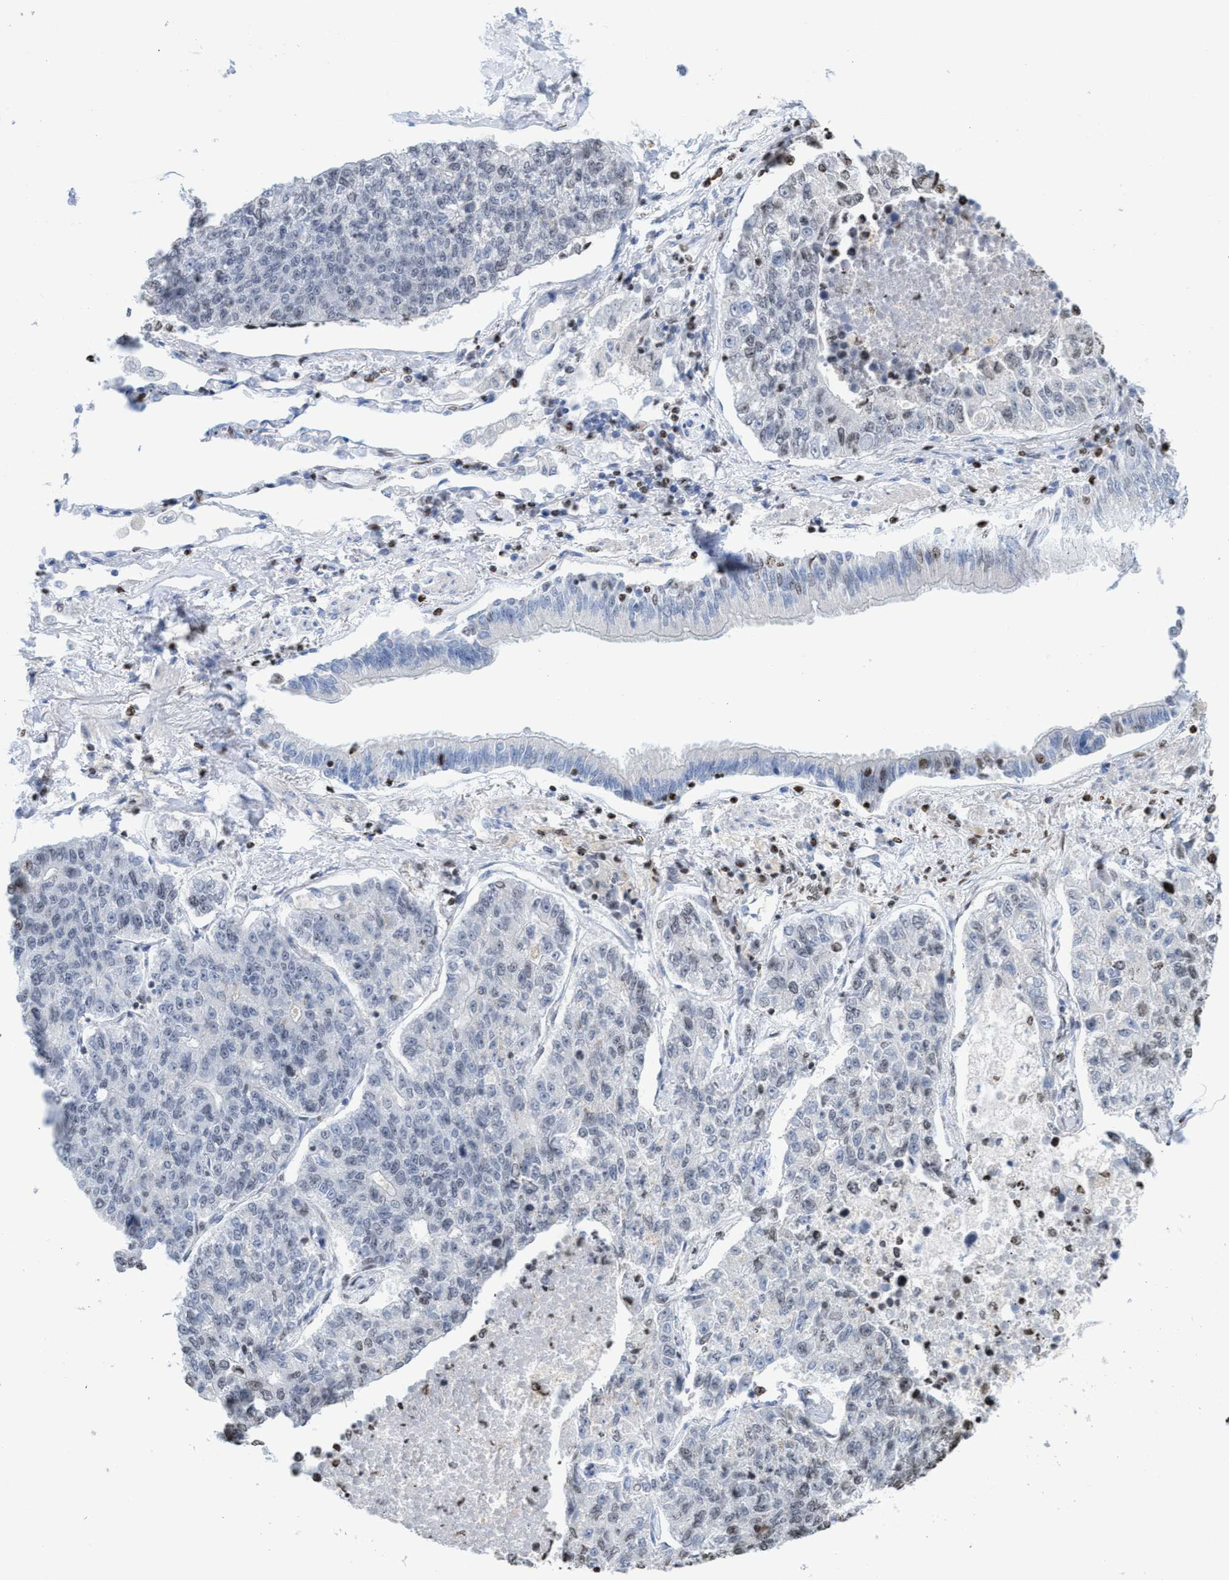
{"staining": {"intensity": "negative", "quantity": "none", "location": "none"}, "tissue": "lung cancer", "cell_type": "Tumor cells", "image_type": "cancer", "snomed": [{"axis": "morphology", "description": "Adenocarcinoma, NOS"}, {"axis": "topography", "description": "Lung"}], "caption": "High power microscopy histopathology image of an immunohistochemistry (IHC) histopathology image of lung cancer, revealing no significant expression in tumor cells. (DAB (3,3'-diaminobenzidine) immunohistochemistry, high magnification).", "gene": "CBX2", "patient": {"sex": "male", "age": 49}}